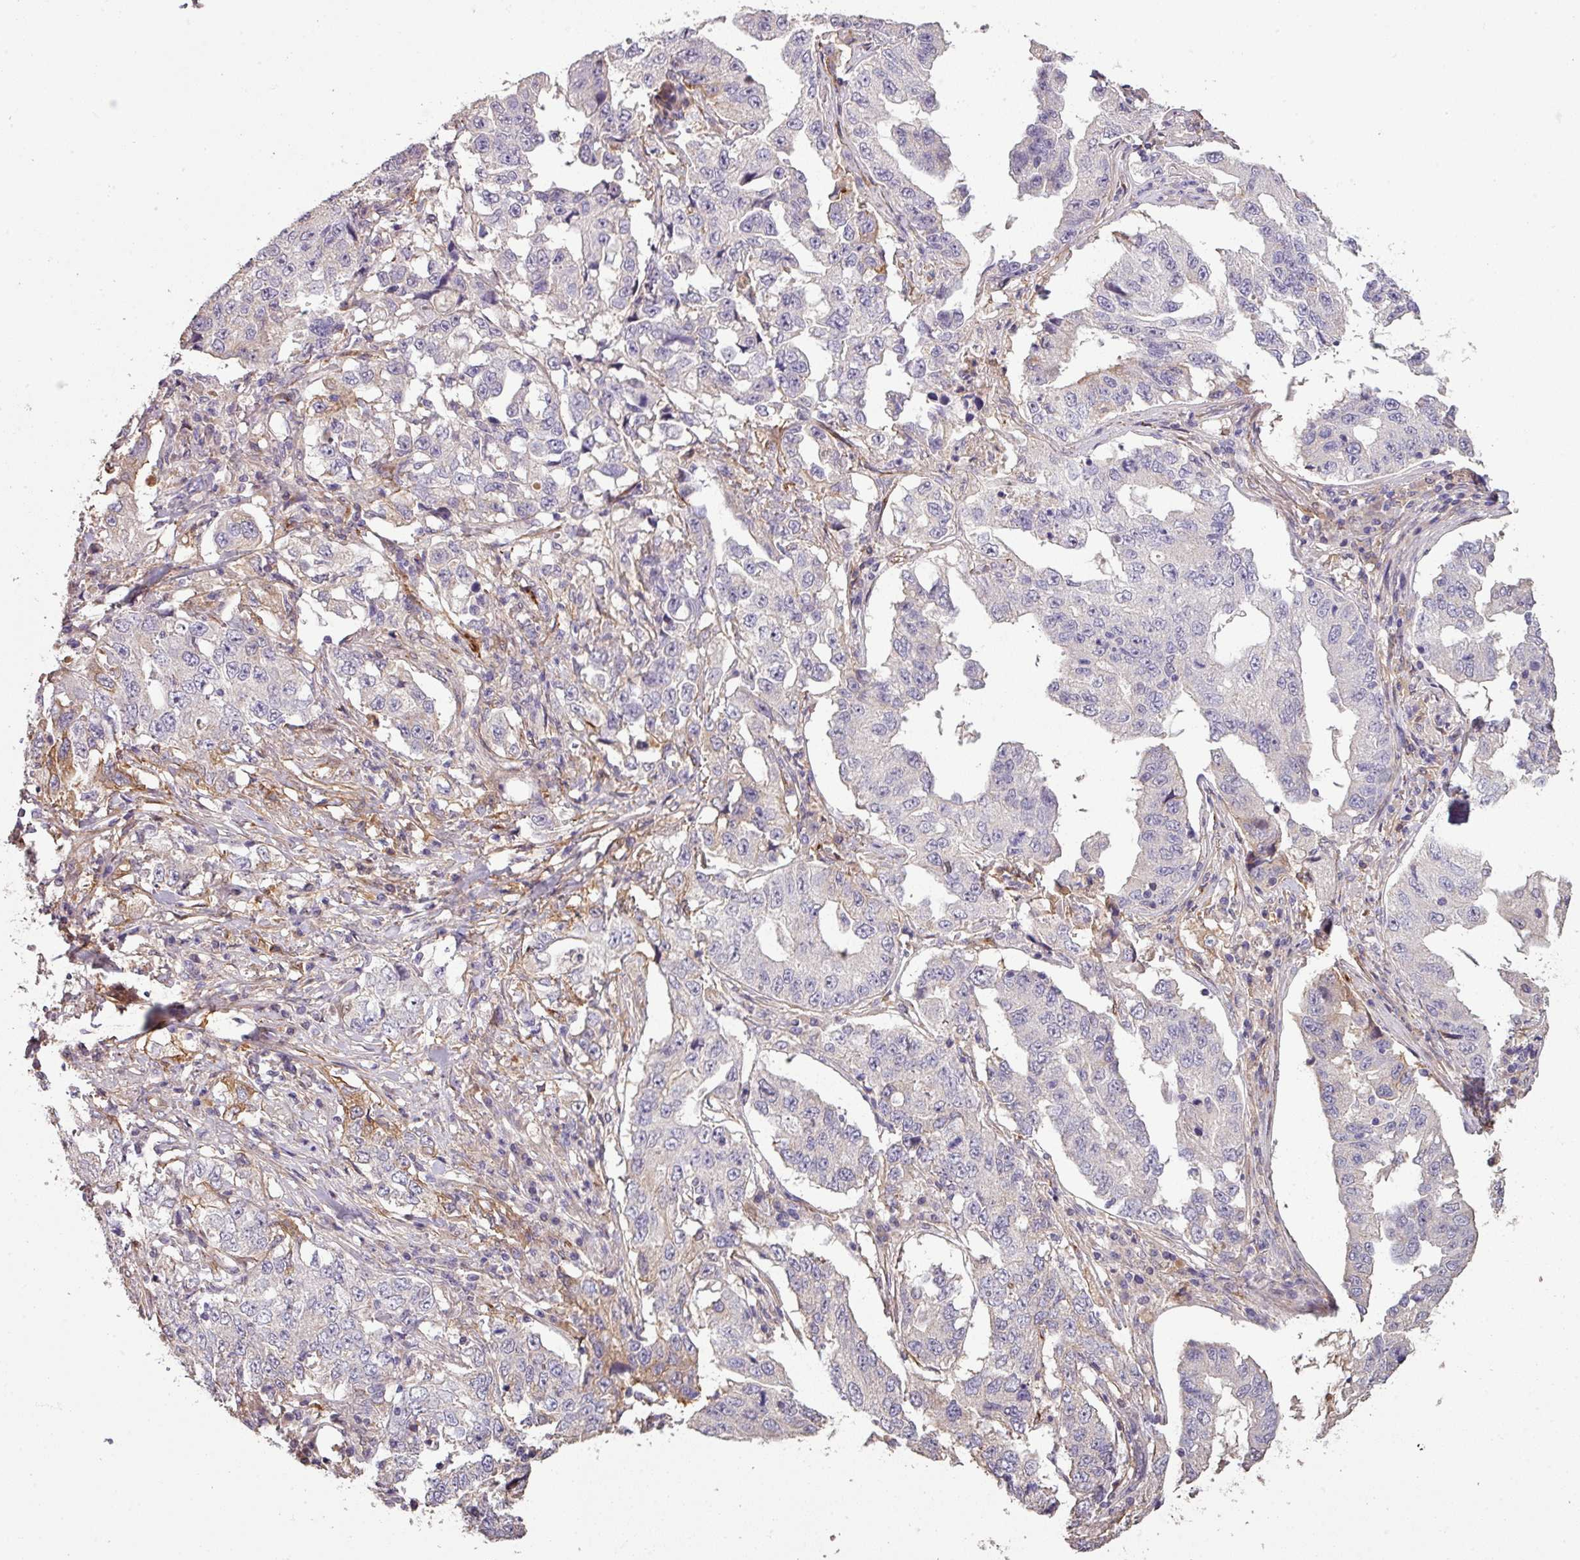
{"staining": {"intensity": "negative", "quantity": "none", "location": "none"}, "tissue": "lung cancer", "cell_type": "Tumor cells", "image_type": "cancer", "snomed": [{"axis": "morphology", "description": "Adenocarcinoma, NOS"}, {"axis": "topography", "description": "Lung"}], "caption": "High magnification brightfield microscopy of lung cancer stained with DAB (3,3'-diaminobenzidine) (brown) and counterstained with hematoxylin (blue): tumor cells show no significant positivity.", "gene": "ISLR", "patient": {"sex": "female", "age": 51}}